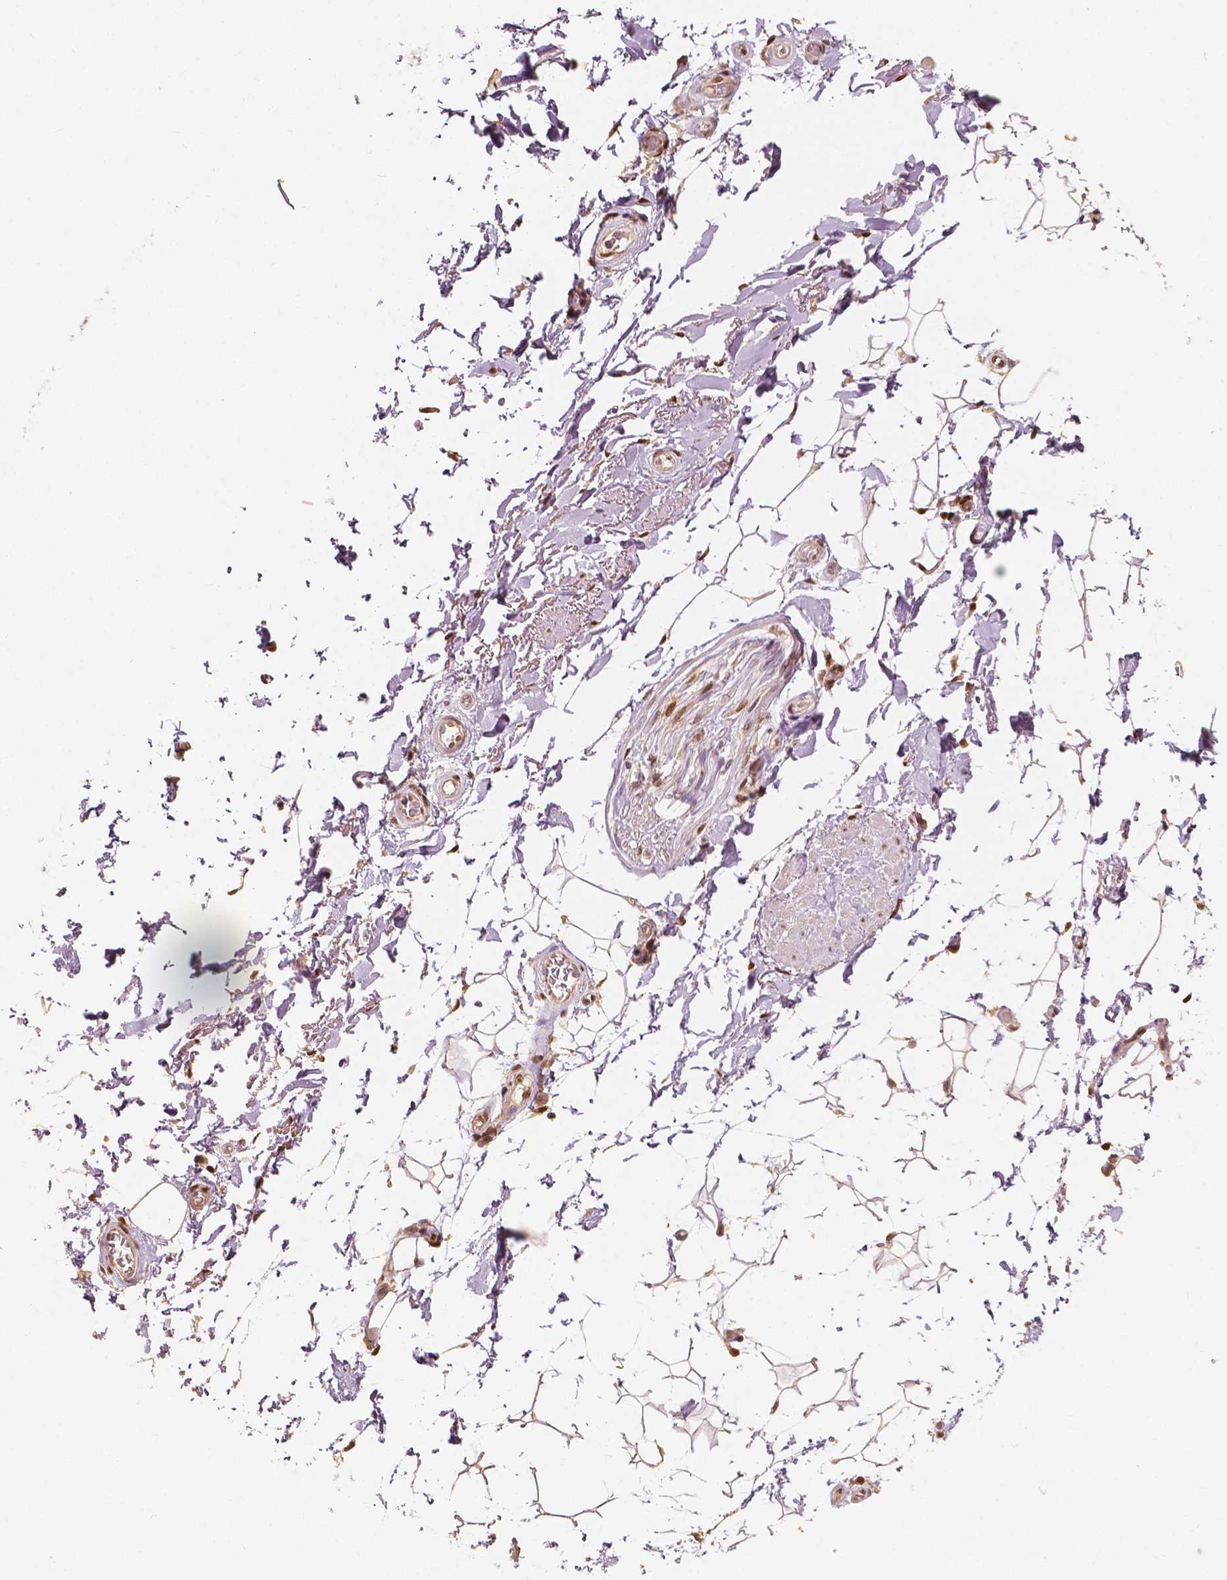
{"staining": {"intensity": "moderate", "quantity": "25%-75%", "location": "cytoplasmic/membranous,nuclear"}, "tissue": "adipose tissue", "cell_type": "Adipocytes", "image_type": "normal", "snomed": [{"axis": "morphology", "description": "Normal tissue, NOS"}, {"axis": "topography", "description": "Anal"}, {"axis": "topography", "description": "Peripheral nerve tissue"}], "caption": "Protein analysis of unremarkable adipose tissue exhibits moderate cytoplasmic/membranous,nuclear staining in approximately 25%-75% of adipocytes.", "gene": "TBC1D17", "patient": {"sex": "male", "age": 53}}